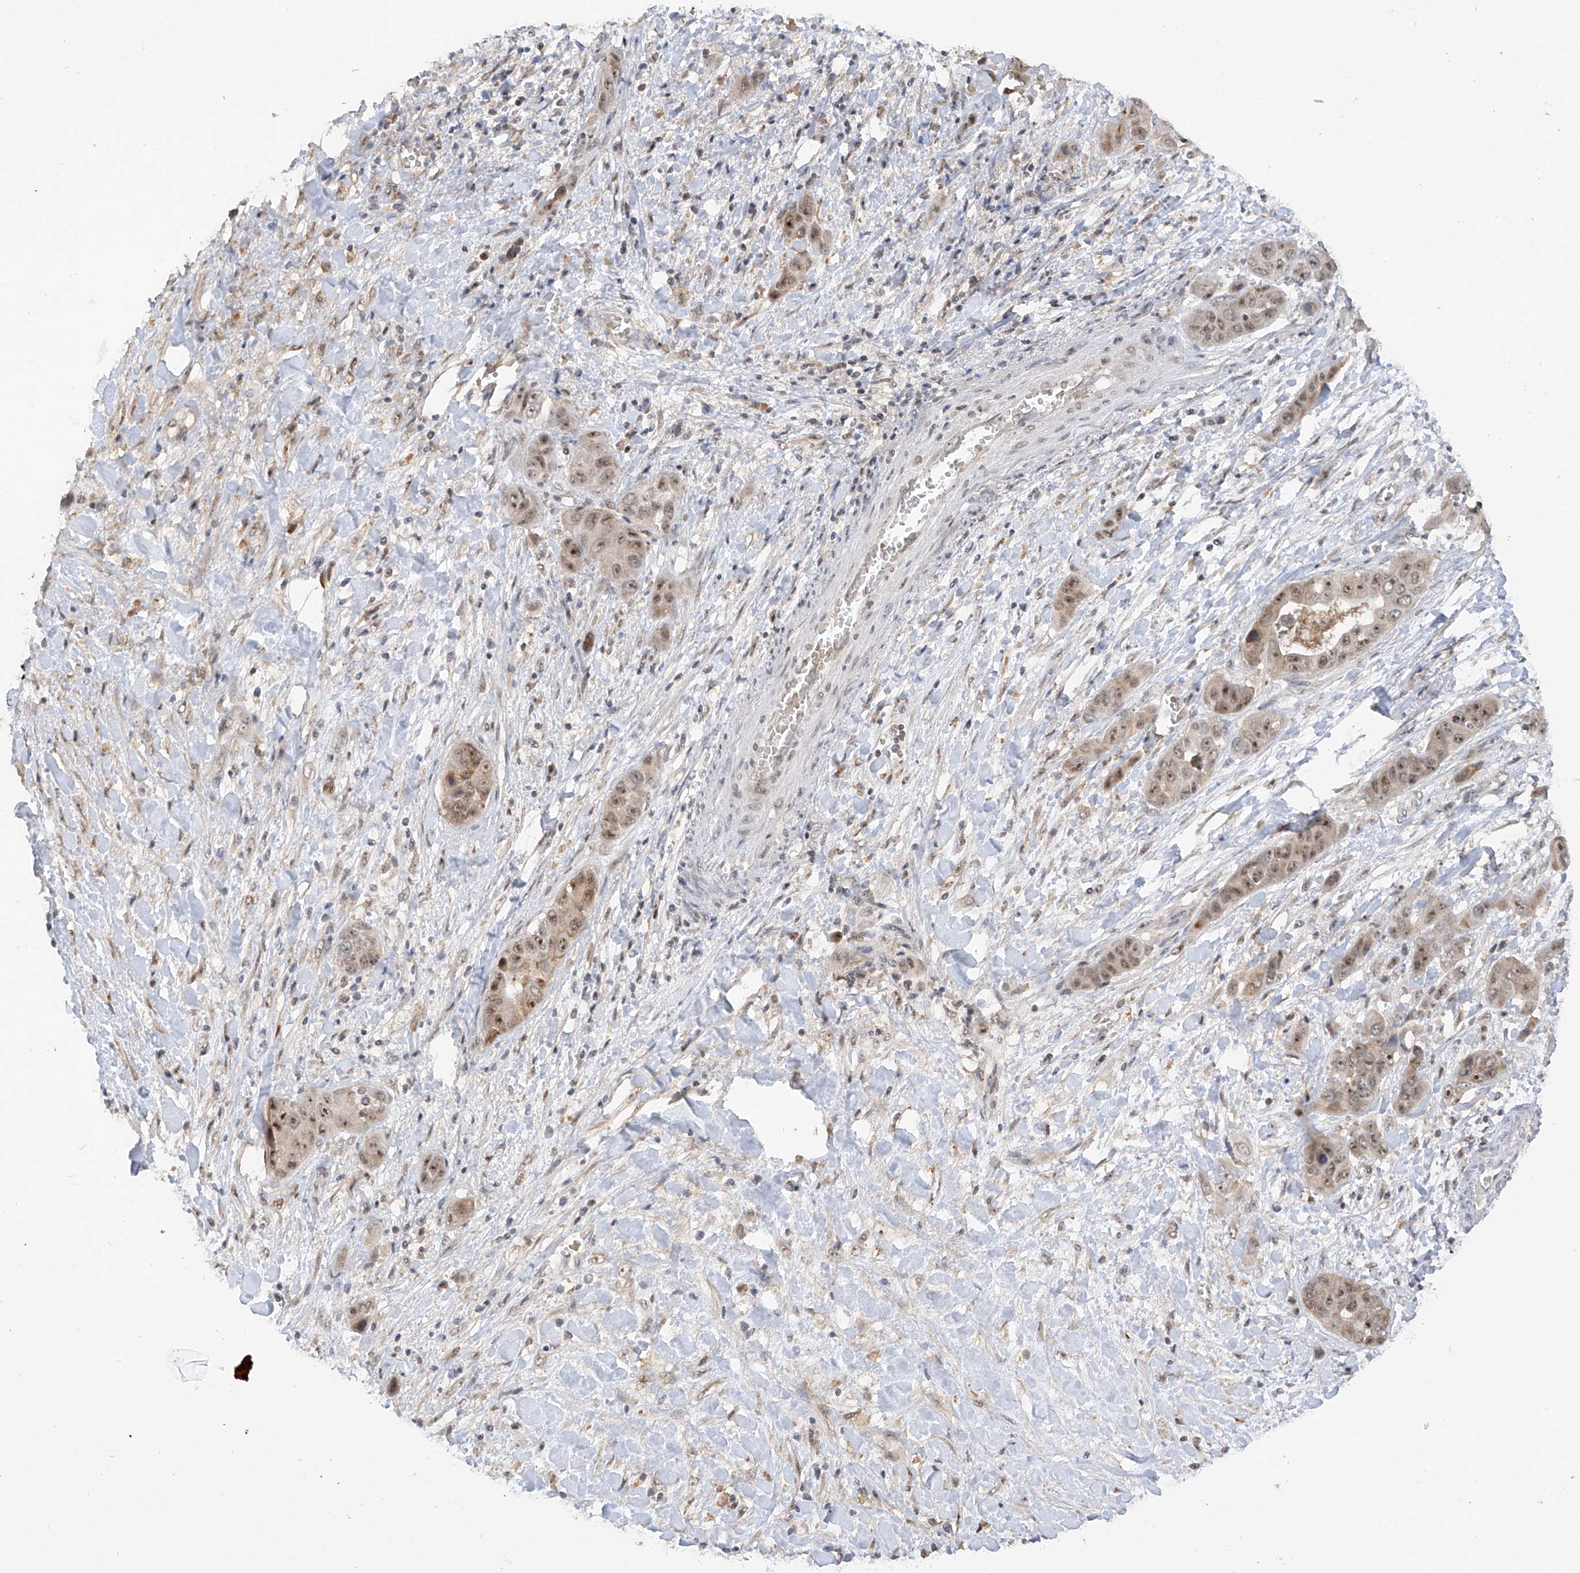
{"staining": {"intensity": "weak", "quantity": ">75%", "location": "cytoplasmic/membranous,nuclear"}, "tissue": "liver cancer", "cell_type": "Tumor cells", "image_type": "cancer", "snomed": [{"axis": "morphology", "description": "Cholangiocarcinoma"}, {"axis": "topography", "description": "Liver"}], "caption": "There is low levels of weak cytoplasmic/membranous and nuclear staining in tumor cells of liver cholangiocarcinoma, as demonstrated by immunohistochemical staining (brown color).", "gene": "C1orf131", "patient": {"sex": "female", "age": 52}}